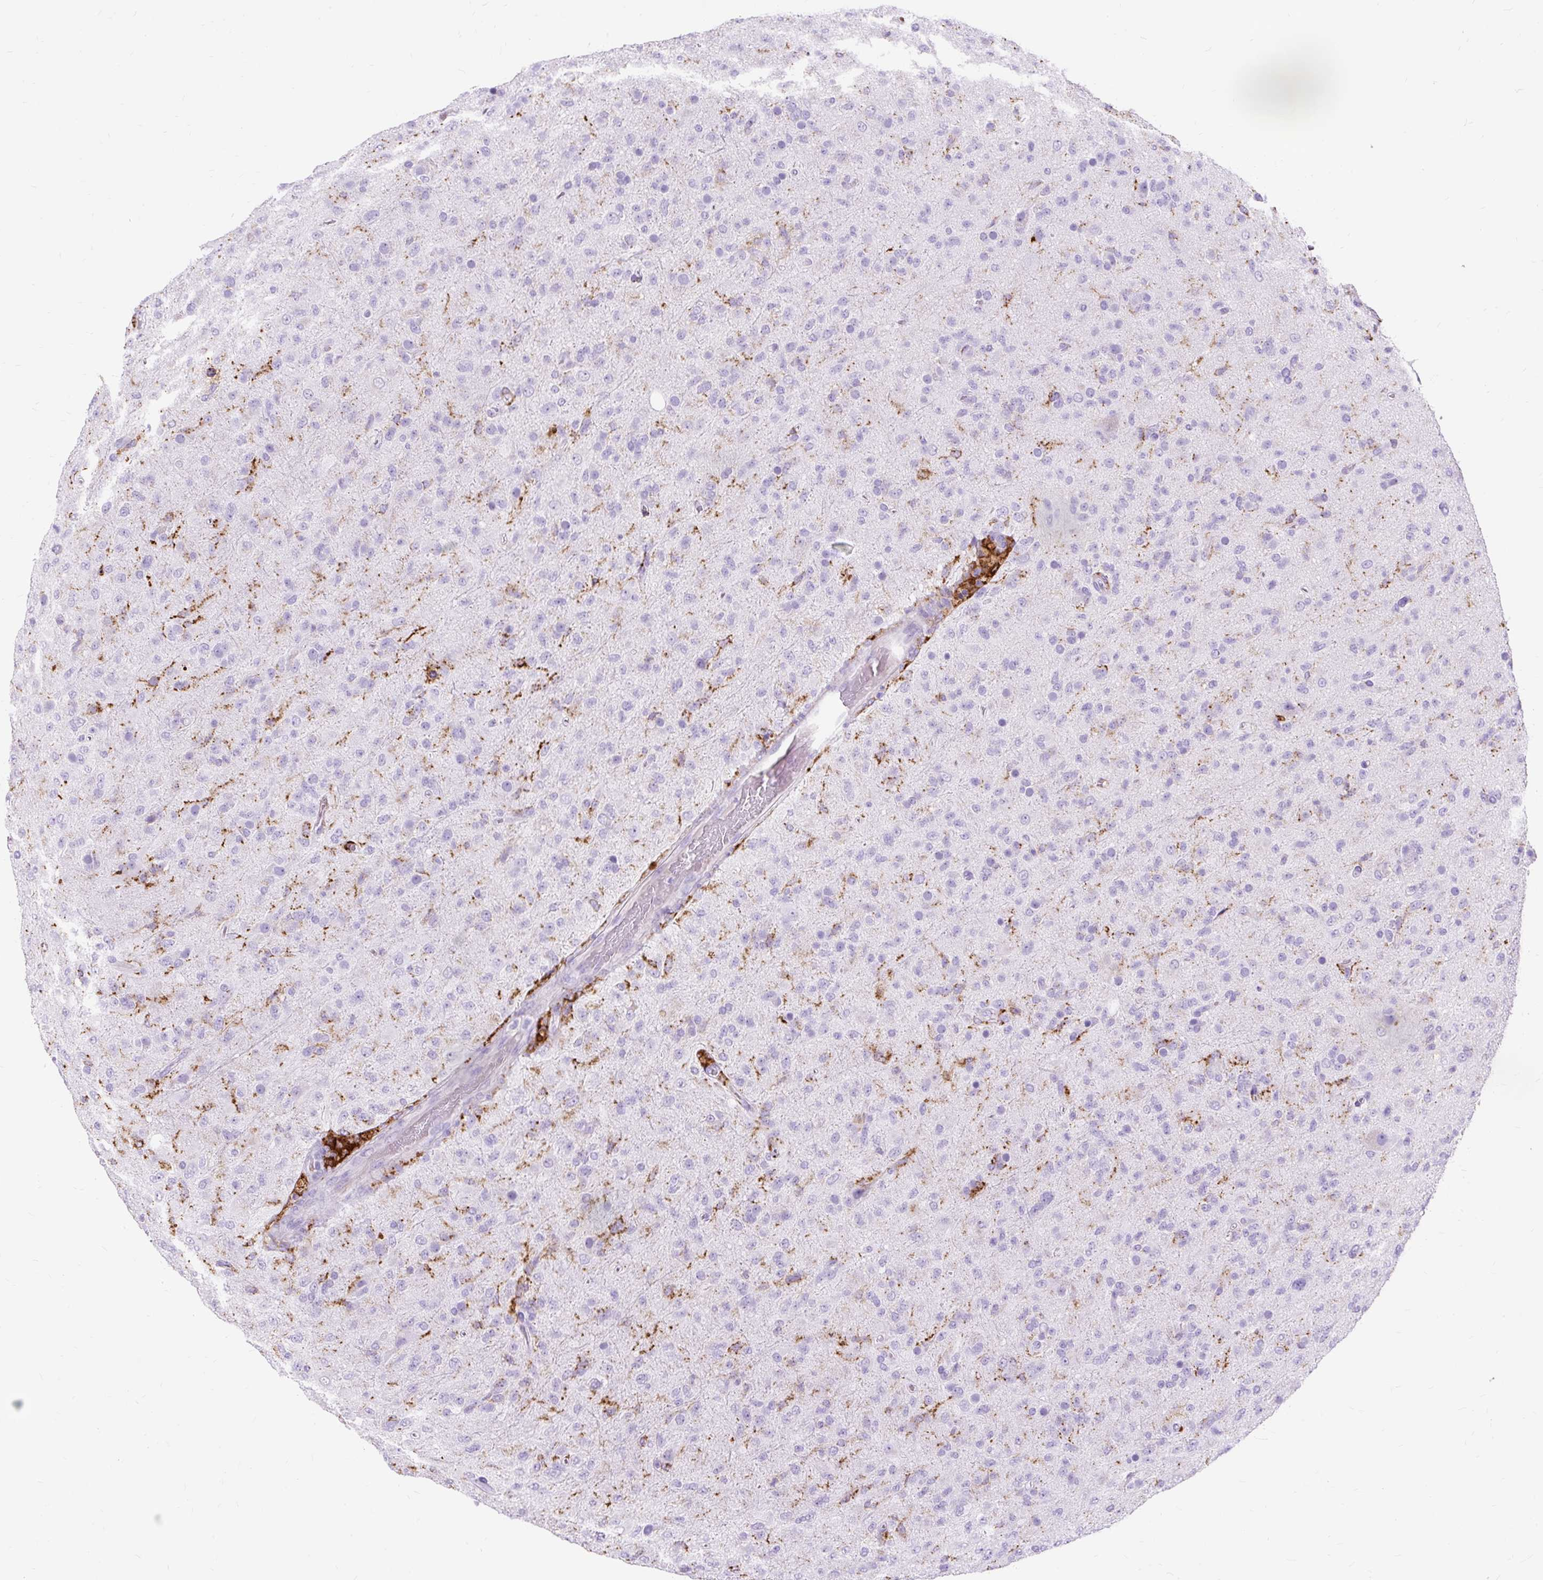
{"staining": {"intensity": "negative", "quantity": "none", "location": "none"}, "tissue": "glioma", "cell_type": "Tumor cells", "image_type": "cancer", "snomed": [{"axis": "morphology", "description": "Glioma, malignant, Low grade"}, {"axis": "topography", "description": "Brain"}], "caption": "DAB (3,3'-diaminobenzidine) immunohistochemical staining of glioma shows no significant staining in tumor cells. (Immunohistochemistry, brightfield microscopy, high magnification).", "gene": "HLA-DRA", "patient": {"sex": "male", "age": 65}}